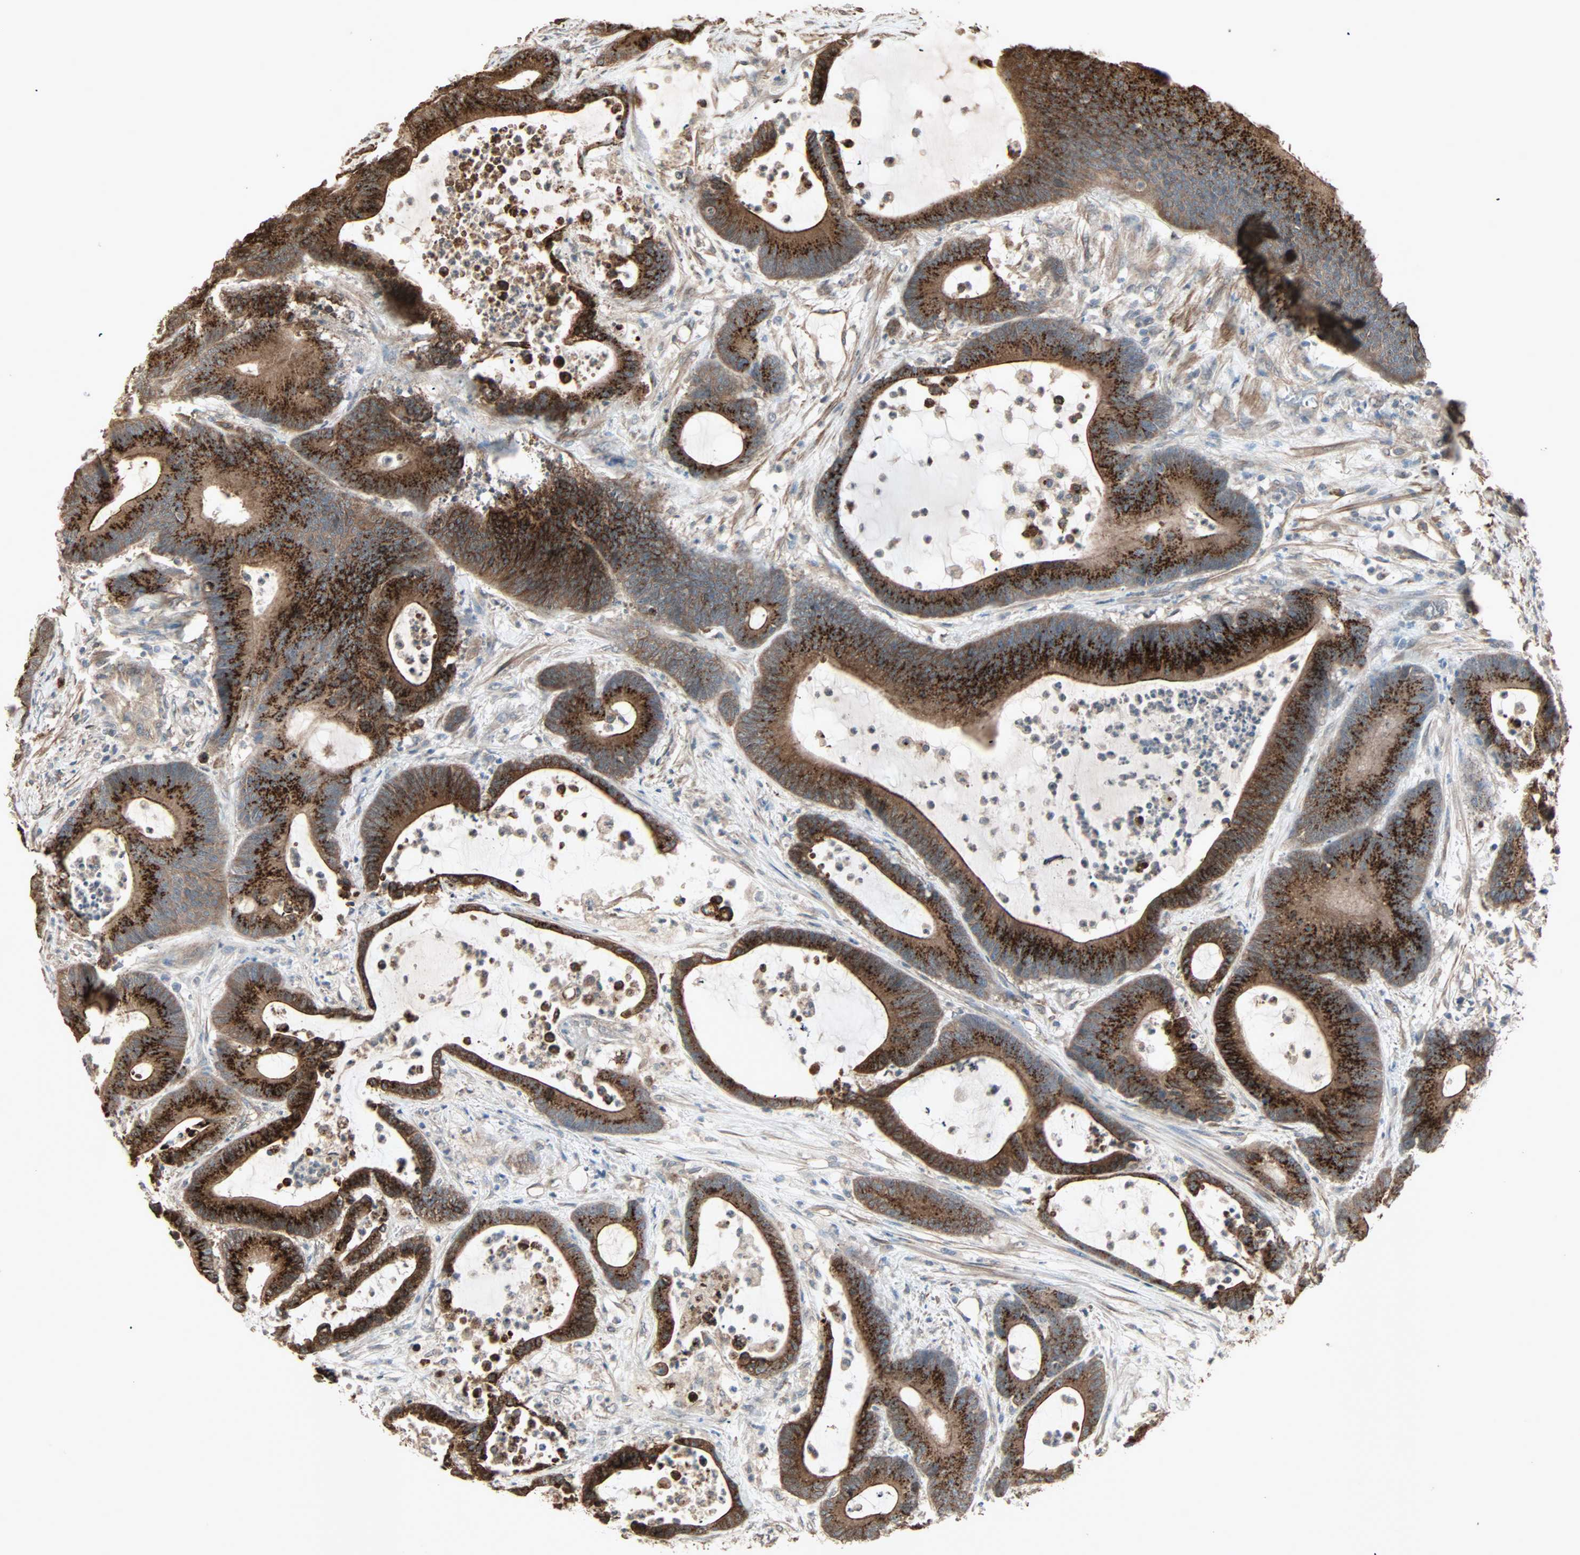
{"staining": {"intensity": "strong", "quantity": ">75%", "location": "cytoplasmic/membranous"}, "tissue": "colorectal cancer", "cell_type": "Tumor cells", "image_type": "cancer", "snomed": [{"axis": "morphology", "description": "Adenocarcinoma, NOS"}, {"axis": "topography", "description": "Colon"}], "caption": "The micrograph demonstrates staining of colorectal adenocarcinoma, revealing strong cytoplasmic/membranous protein staining (brown color) within tumor cells.", "gene": "GALNT3", "patient": {"sex": "female", "age": 84}}